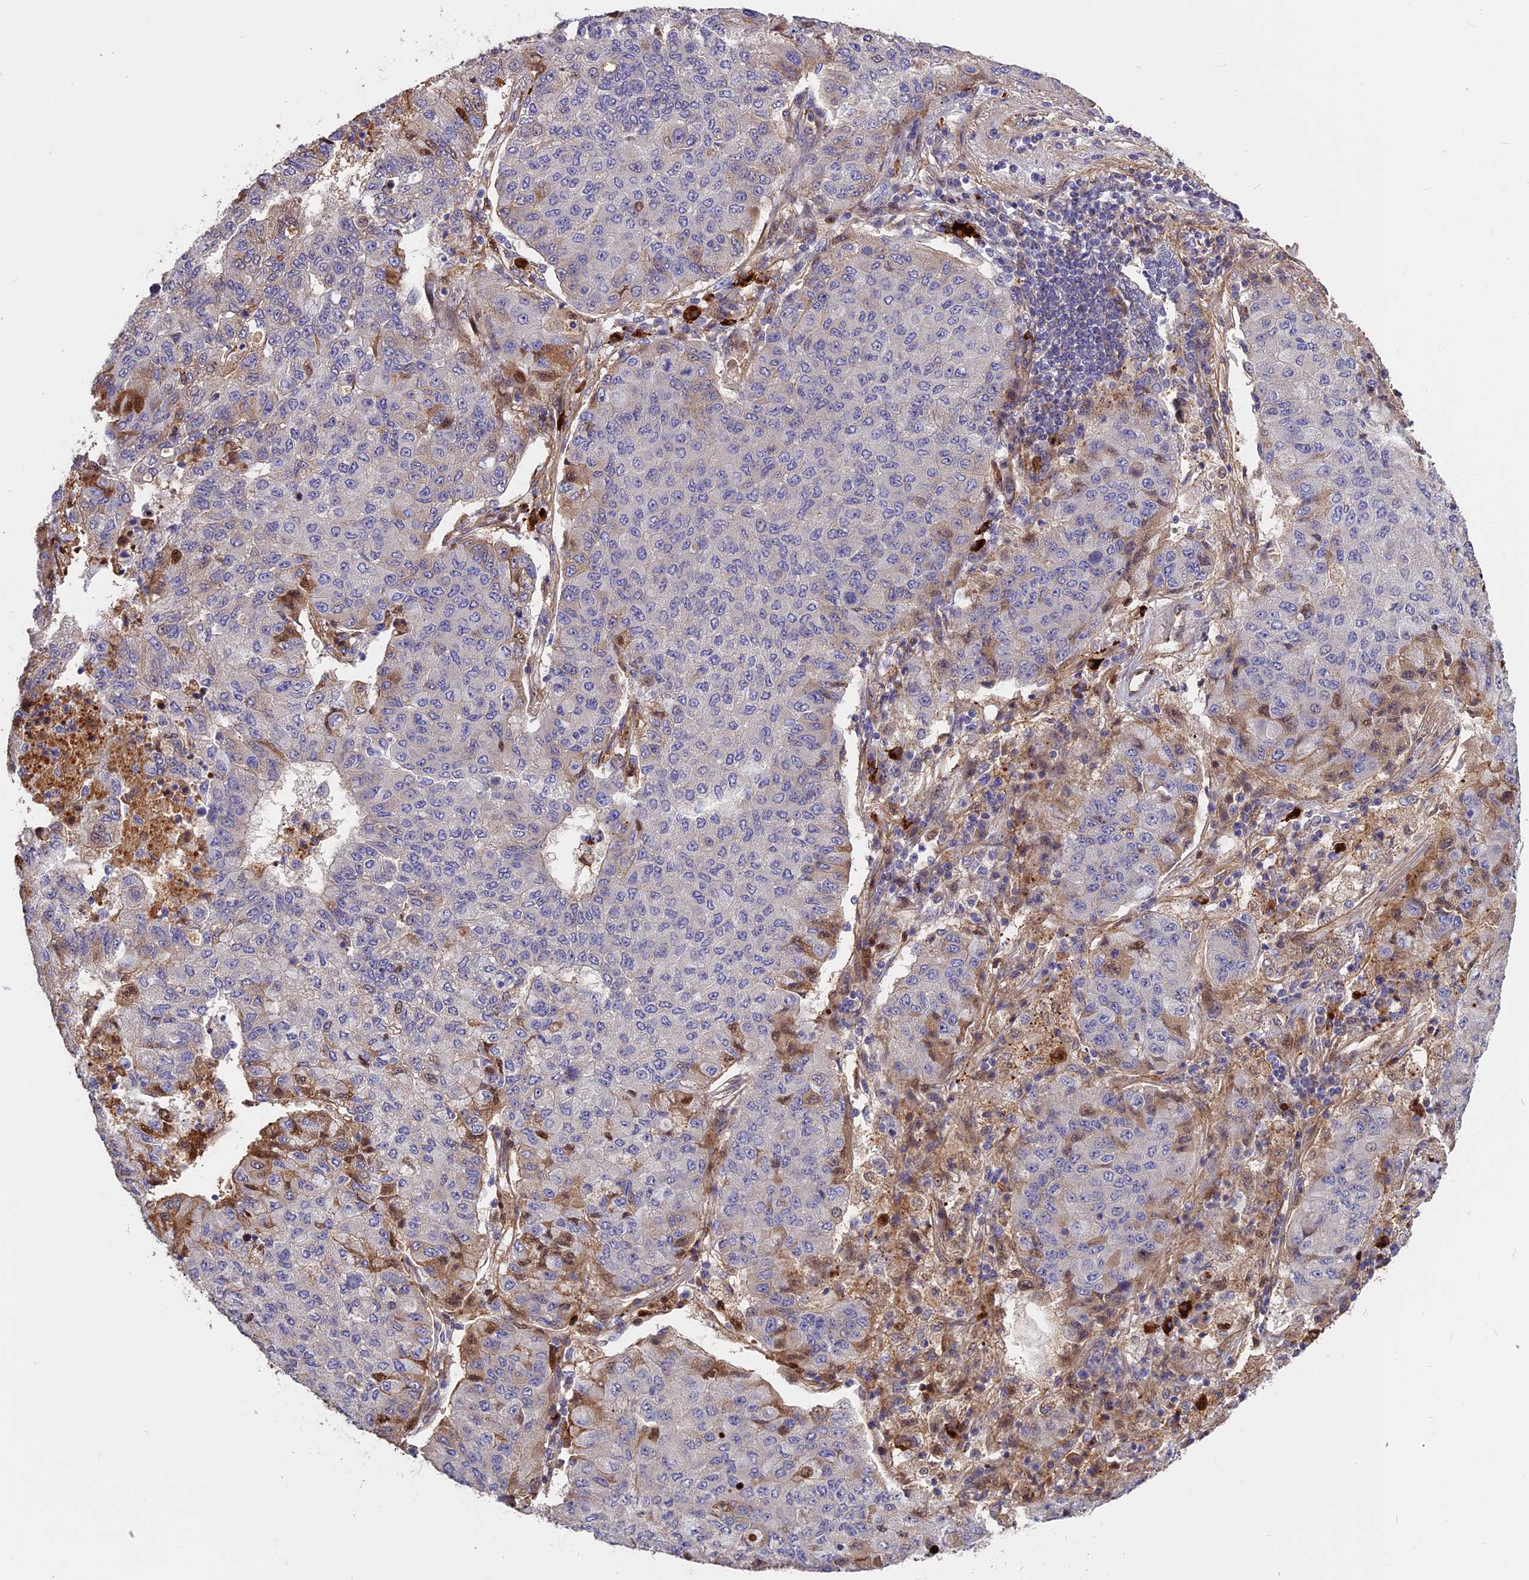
{"staining": {"intensity": "moderate", "quantity": "<25%", "location": "cytoplasmic/membranous"}, "tissue": "lung cancer", "cell_type": "Tumor cells", "image_type": "cancer", "snomed": [{"axis": "morphology", "description": "Squamous cell carcinoma, NOS"}, {"axis": "topography", "description": "Lung"}], "caption": "A brown stain highlights moderate cytoplasmic/membranous positivity of a protein in human lung cancer tumor cells.", "gene": "MFSD2A", "patient": {"sex": "male", "age": 74}}